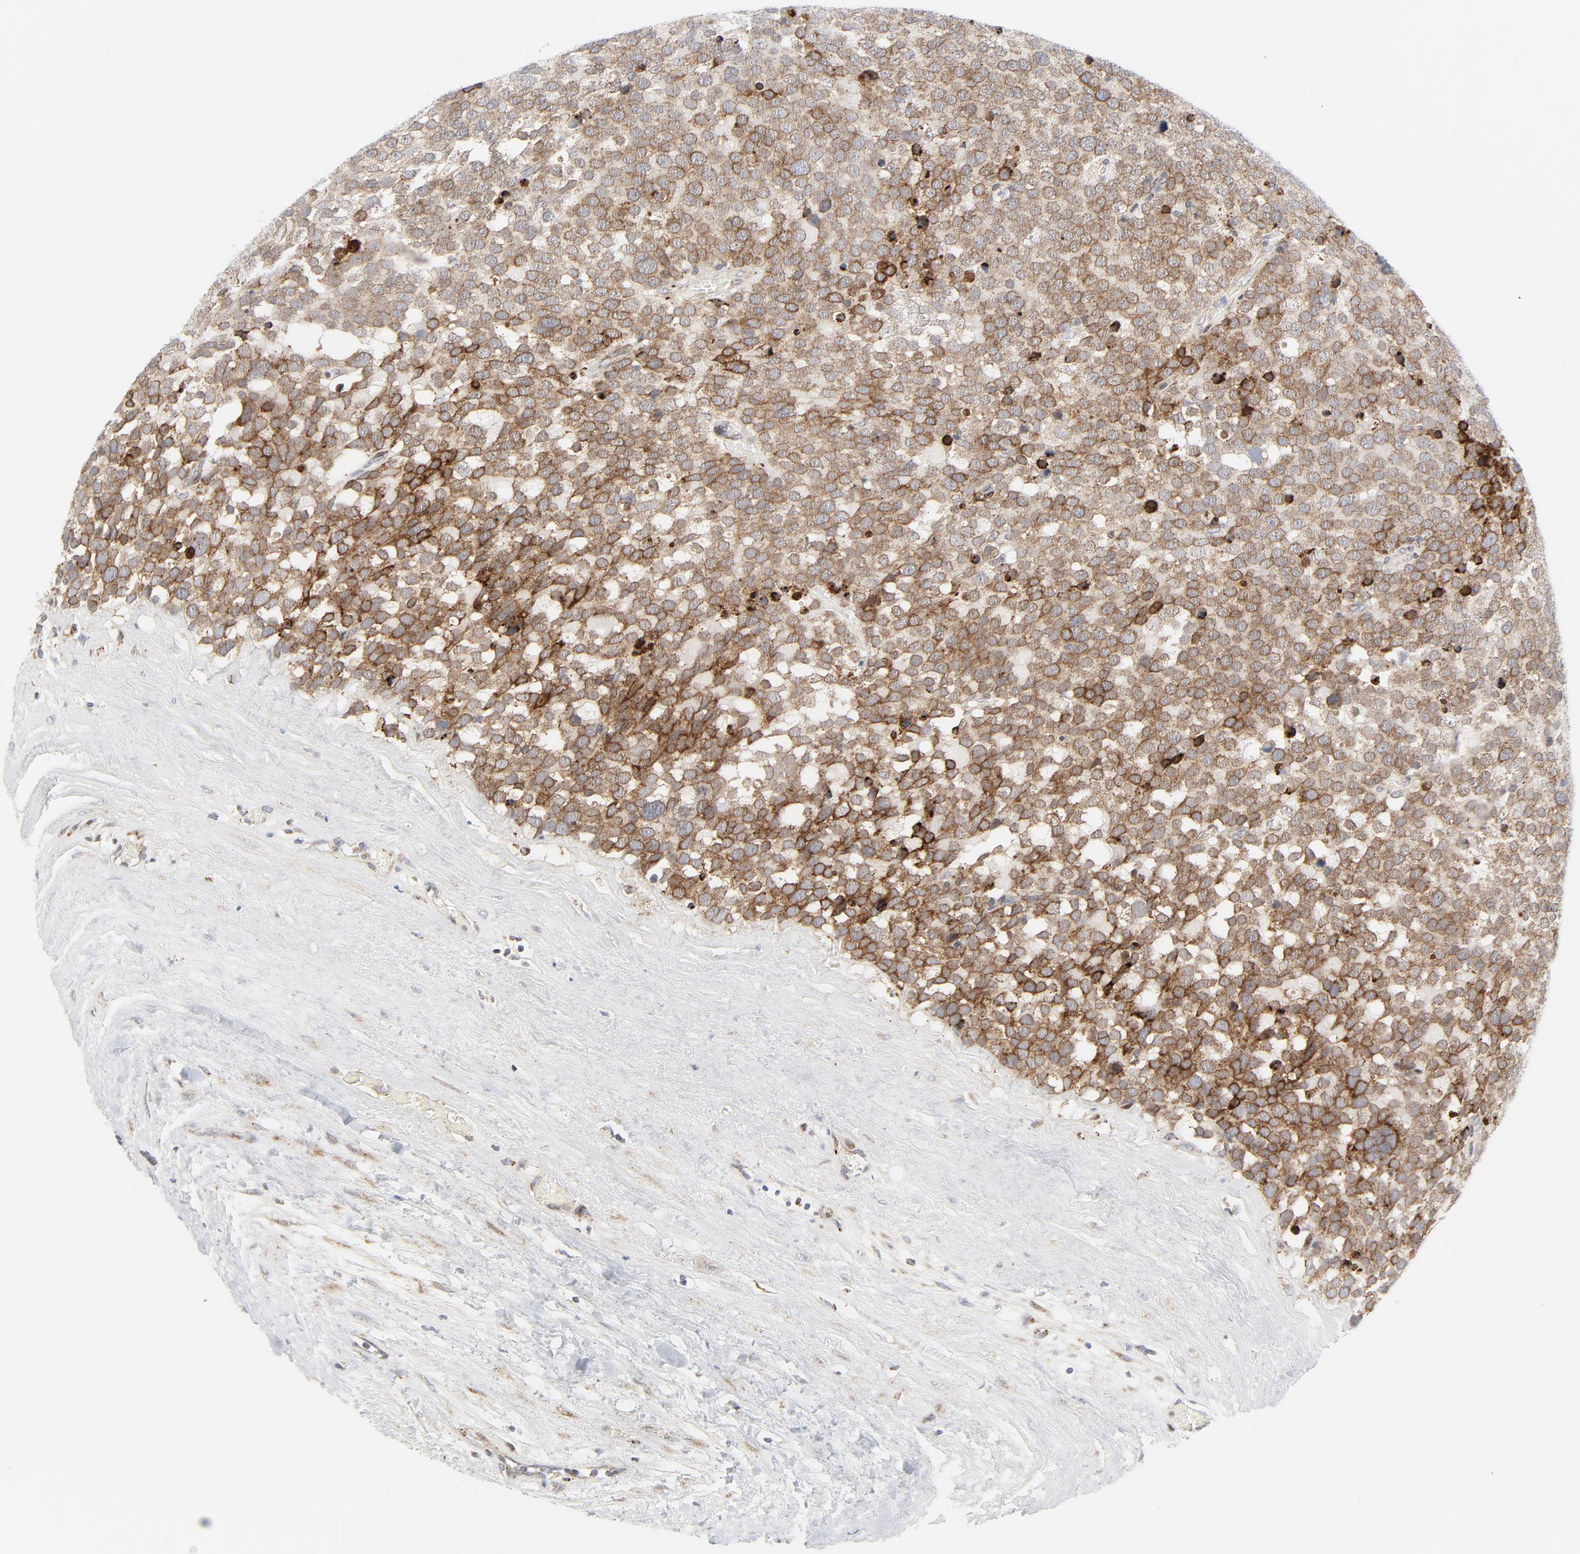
{"staining": {"intensity": "moderate", "quantity": ">75%", "location": "cytoplasmic/membranous"}, "tissue": "testis cancer", "cell_type": "Tumor cells", "image_type": "cancer", "snomed": [{"axis": "morphology", "description": "Seminoma, NOS"}, {"axis": "topography", "description": "Testis"}], "caption": "Immunohistochemistry (IHC) micrograph of human testis cancer (seminoma) stained for a protein (brown), which demonstrates medium levels of moderate cytoplasmic/membranous positivity in approximately >75% of tumor cells.", "gene": "LRP6", "patient": {"sex": "male", "age": 71}}